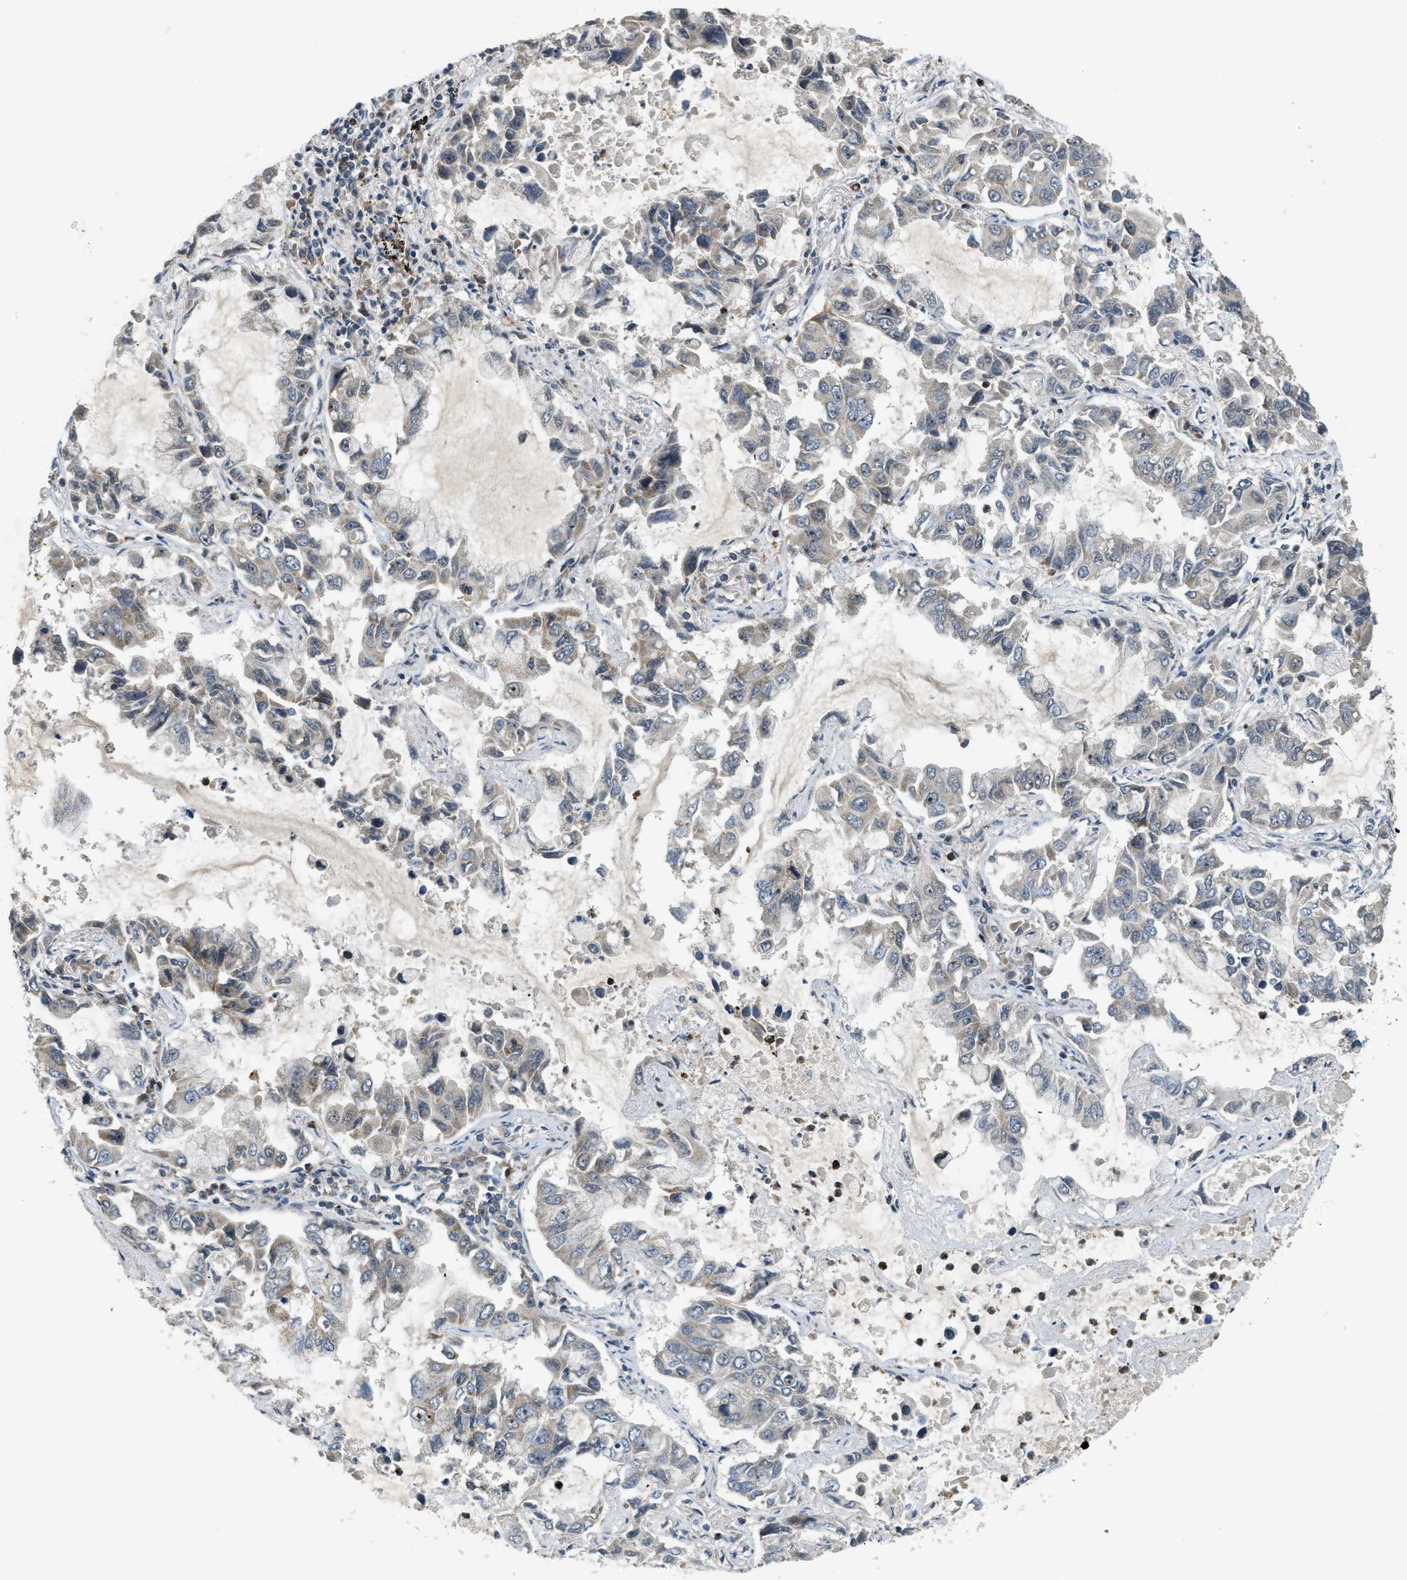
{"staining": {"intensity": "negative", "quantity": "none", "location": "none"}, "tissue": "lung cancer", "cell_type": "Tumor cells", "image_type": "cancer", "snomed": [{"axis": "morphology", "description": "Adenocarcinoma, NOS"}, {"axis": "topography", "description": "Lung"}], "caption": "An IHC histopathology image of lung cancer is shown. There is no staining in tumor cells of lung cancer.", "gene": "TRAPPC14", "patient": {"sex": "male", "age": 64}}